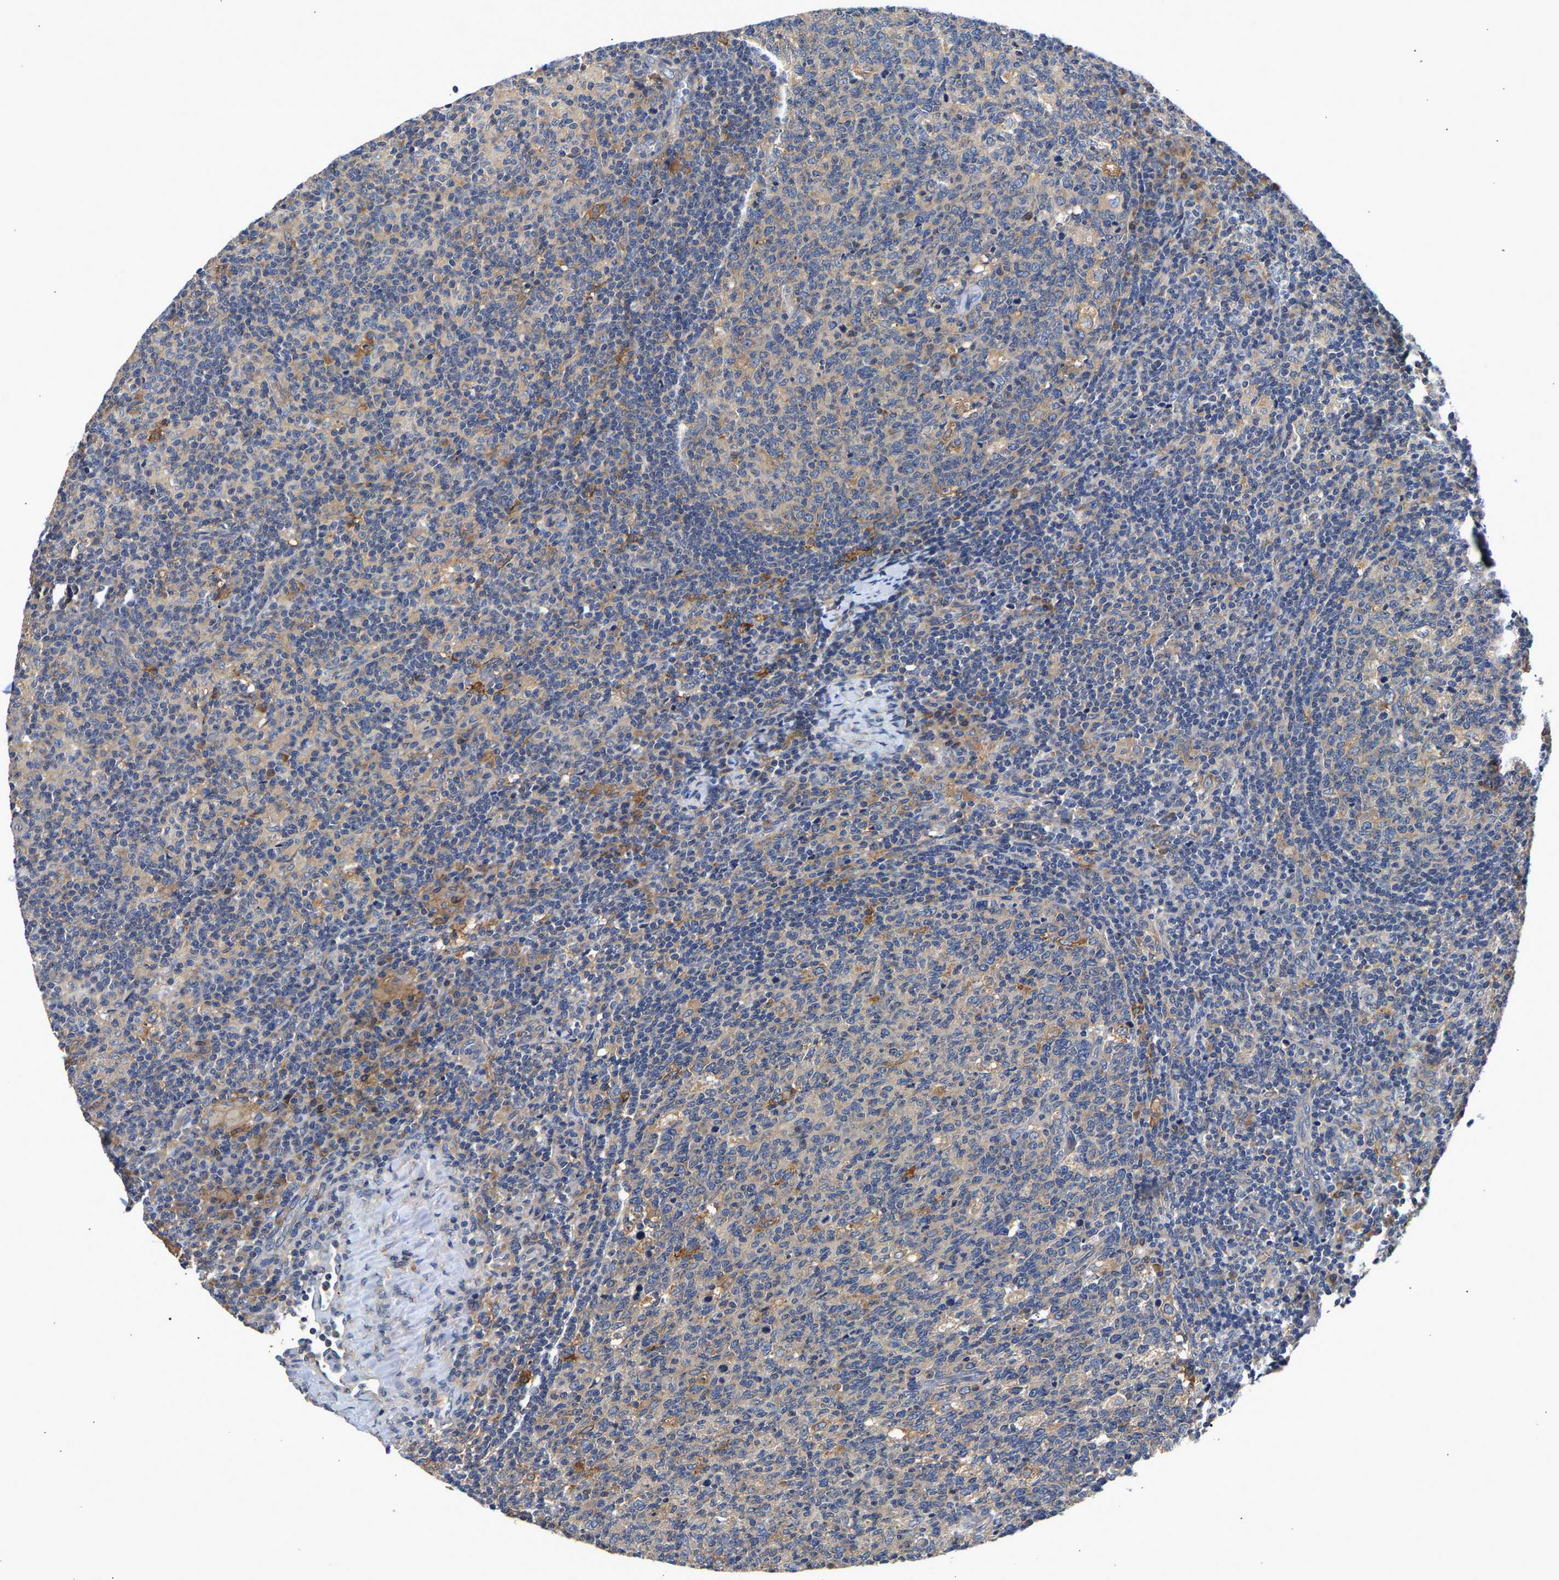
{"staining": {"intensity": "moderate", "quantity": "<25%", "location": "cytoplasmic/membranous"}, "tissue": "lymph node", "cell_type": "Germinal center cells", "image_type": "normal", "snomed": [{"axis": "morphology", "description": "Normal tissue, NOS"}, {"axis": "morphology", "description": "Inflammation, NOS"}, {"axis": "topography", "description": "Lymph node"}], "caption": "IHC staining of normal lymph node, which demonstrates low levels of moderate cytoplasmic/membranous positivity in approximately <25% of germinal center cells indicating moderate cytoplasmic/membranous protein staining. The staining was performed using DAB (brown) for protein detection and nuclei were counterstained in hematoxylin (blue).", "gene": "CCDC6", "patient": {"sex": "male", "age": 55}}